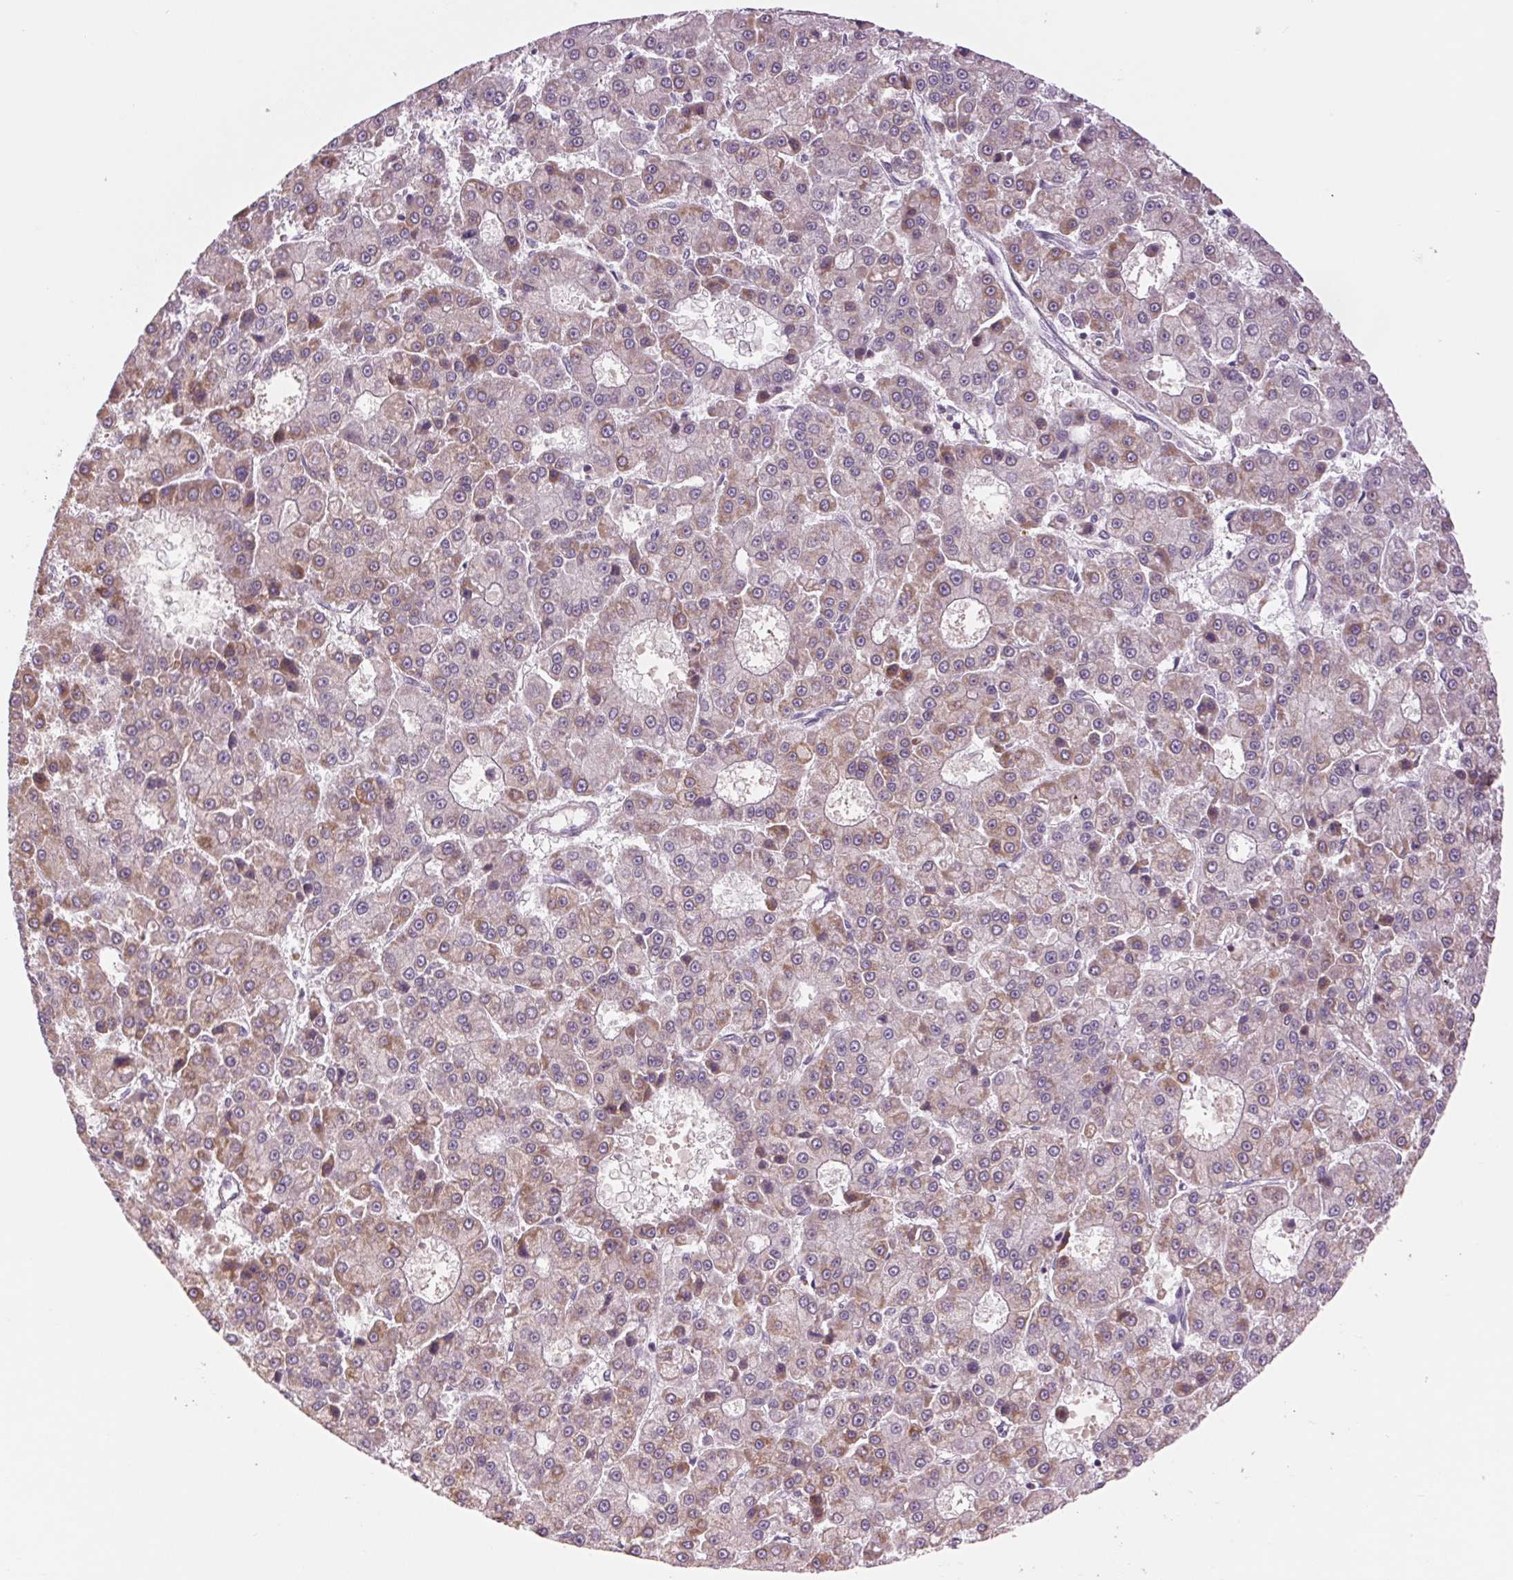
{"staining": {"intensity": "weak", "quantity": "25%-75%", "location": "cytoplasmic/membranous"}, "tissue": "liver cancer", "cell_type": "Tumor cells", "image_type": "cancer", "snomed": [{"axis": "morphology", "description": "Carcinoma, Hepatocellular, NOS"}, {"axis": "topography", "description": "Liver"}], "caption": "Immunohistochemical staining of human liver cancer demonstrates low levels of weak cytoplasmic/membranous protein staining in about 25%-75% of tumor cells.", "gene": "COX6A1", "patient": {"sex": "male", "age": 70}}